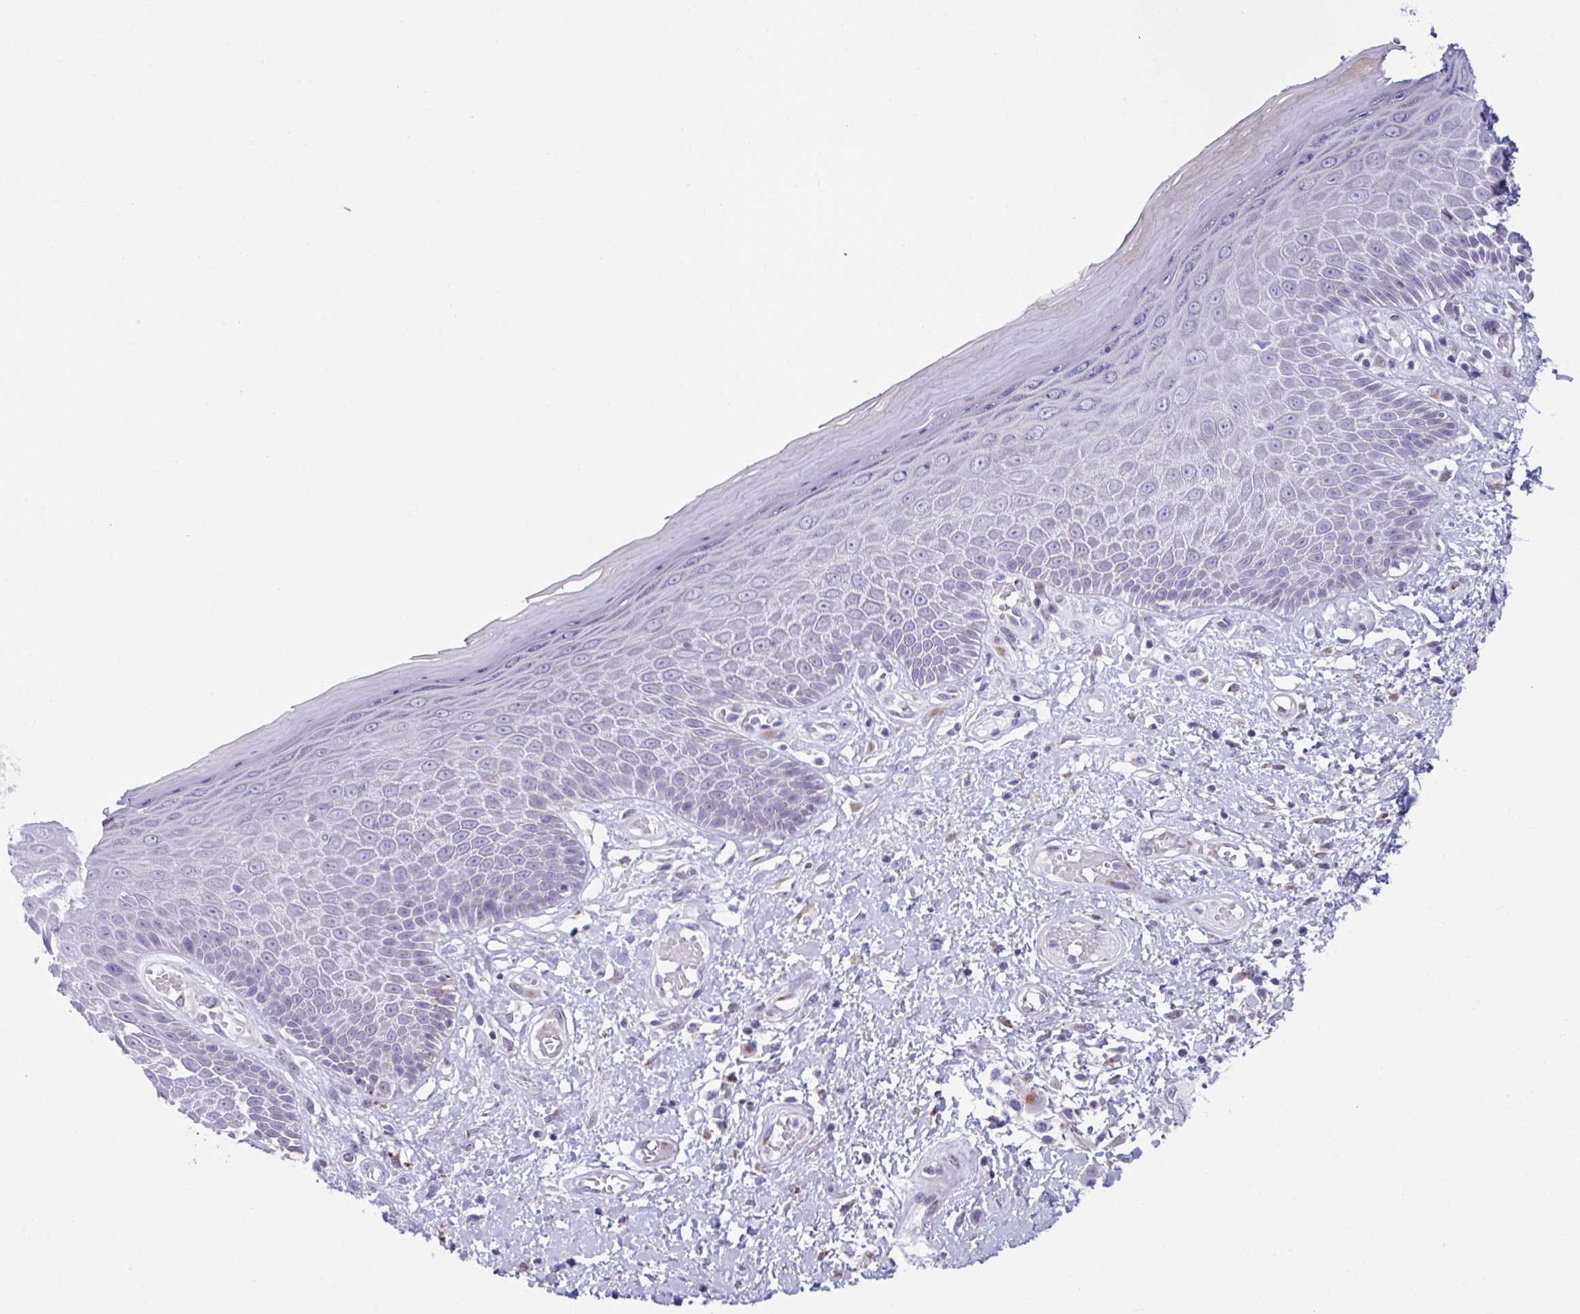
{"staining": {"intensity": "negative", "quantity": "none", "location": "none"}, "tissue": "skin", "cell_type": "Epidermal cells", "image_type": "normal", "snomed": [{"axis": "morphology", "description": "Normal tissue, NOS"}, {"axis": "topography", "description": "Anal"}, {"axis": "topography", "description": "Peripheral nerve tissue"}], "caption": "This histopathology image is of benign skin stained with immunohistochemistry (IHC) to label a protein in brown with the nuclei are counter-stained blue. There is no positivity in epidermal cells.", "gene": "SCLY", "patient": {"sex": "male", "age": 78}}